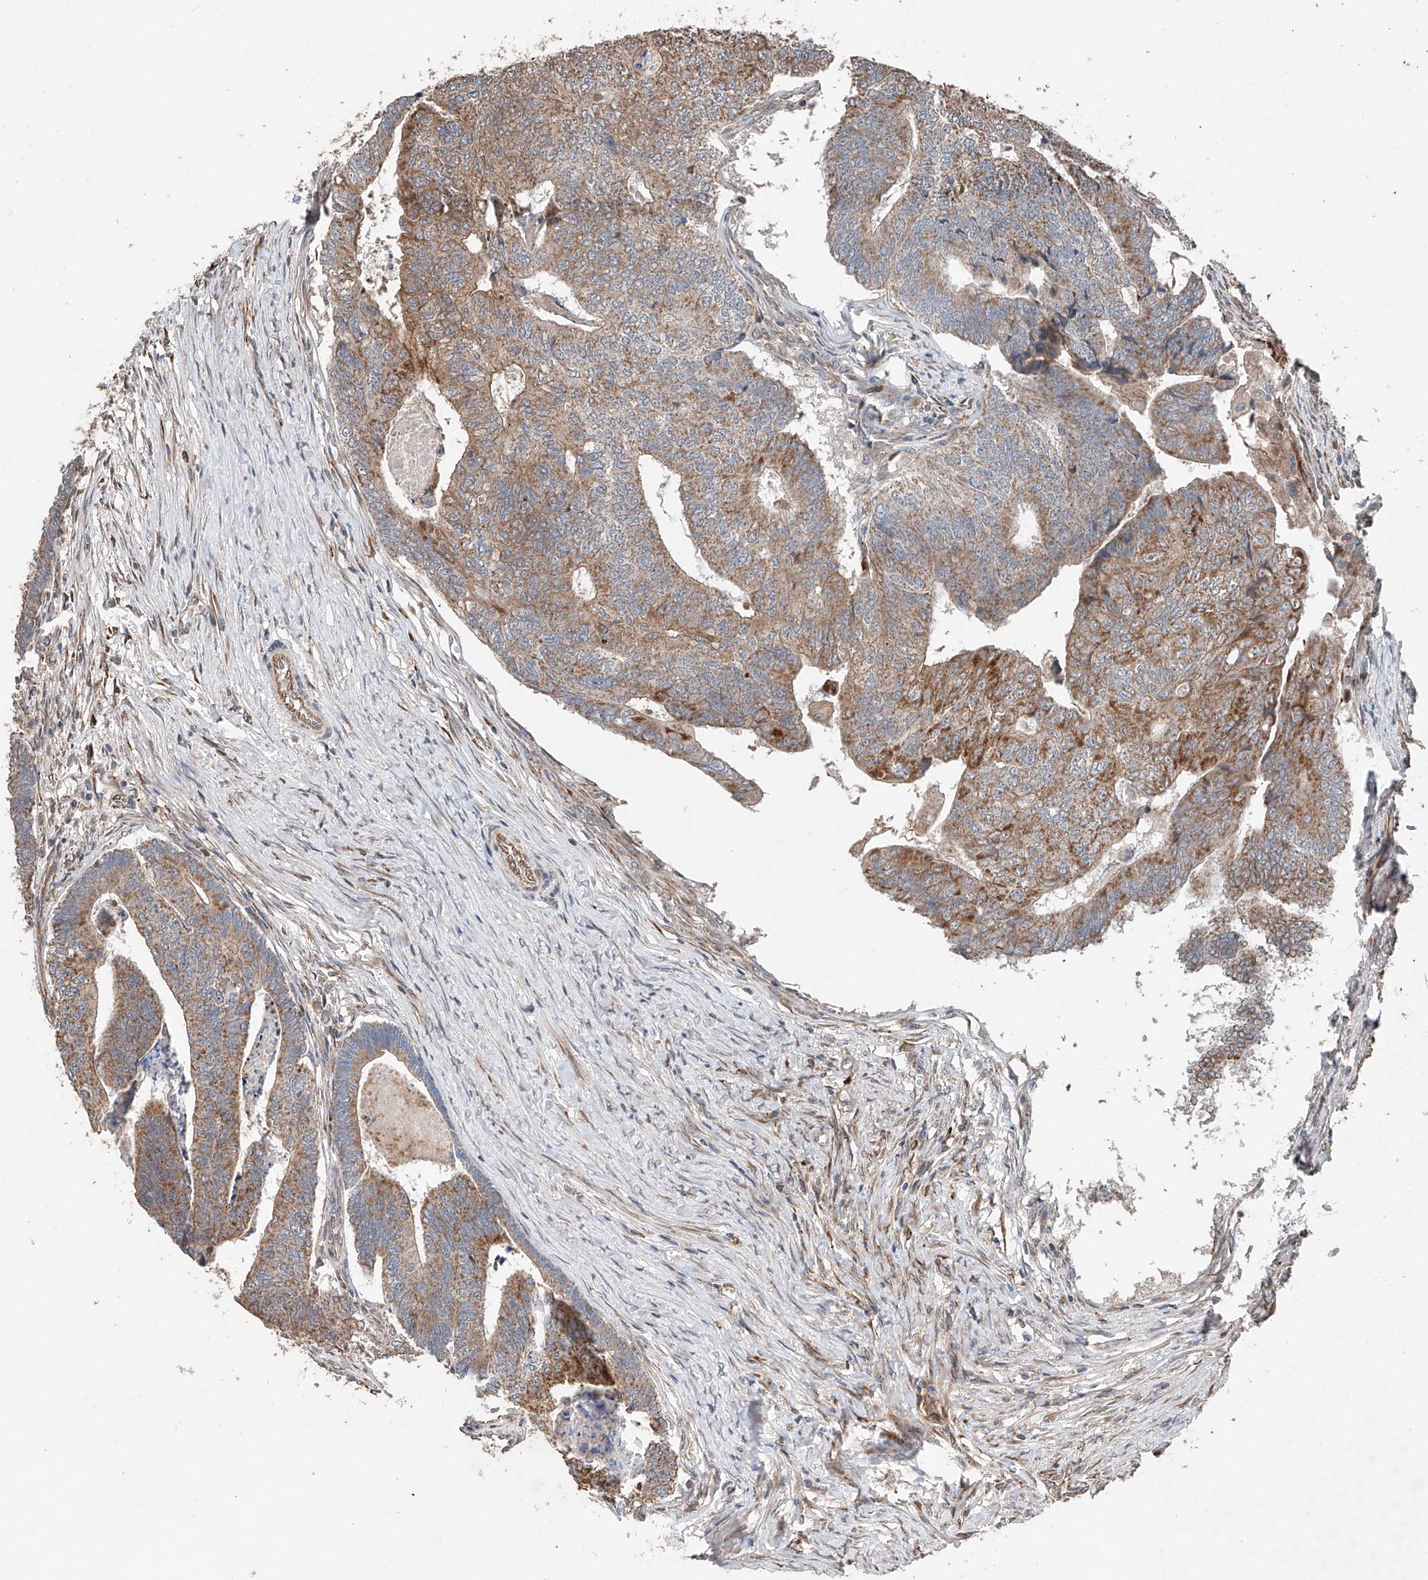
{"staining": {"intensity": "moderate", "quantity": ">75%", "location": "cytoplasmic/membranous"}, "tissue": "colorectal cancer", "cell_type": "Tumor cells", "image_type": "cancer", "snomed": [{"axis": "morphology", "description": "Adenocarcinoma, NOS"}, {"axis": "topography", "description": "Colon"}], "caption": "An IHC micrograph of neoplastic tissue is shown. Protein staining in brown highlights moderate cytoplasmic/membranous positivity in colorectal adenocarcinoma within tumor cells.", "gene": "AP4B1", "patient": {"sex": "female", "age": 67}}